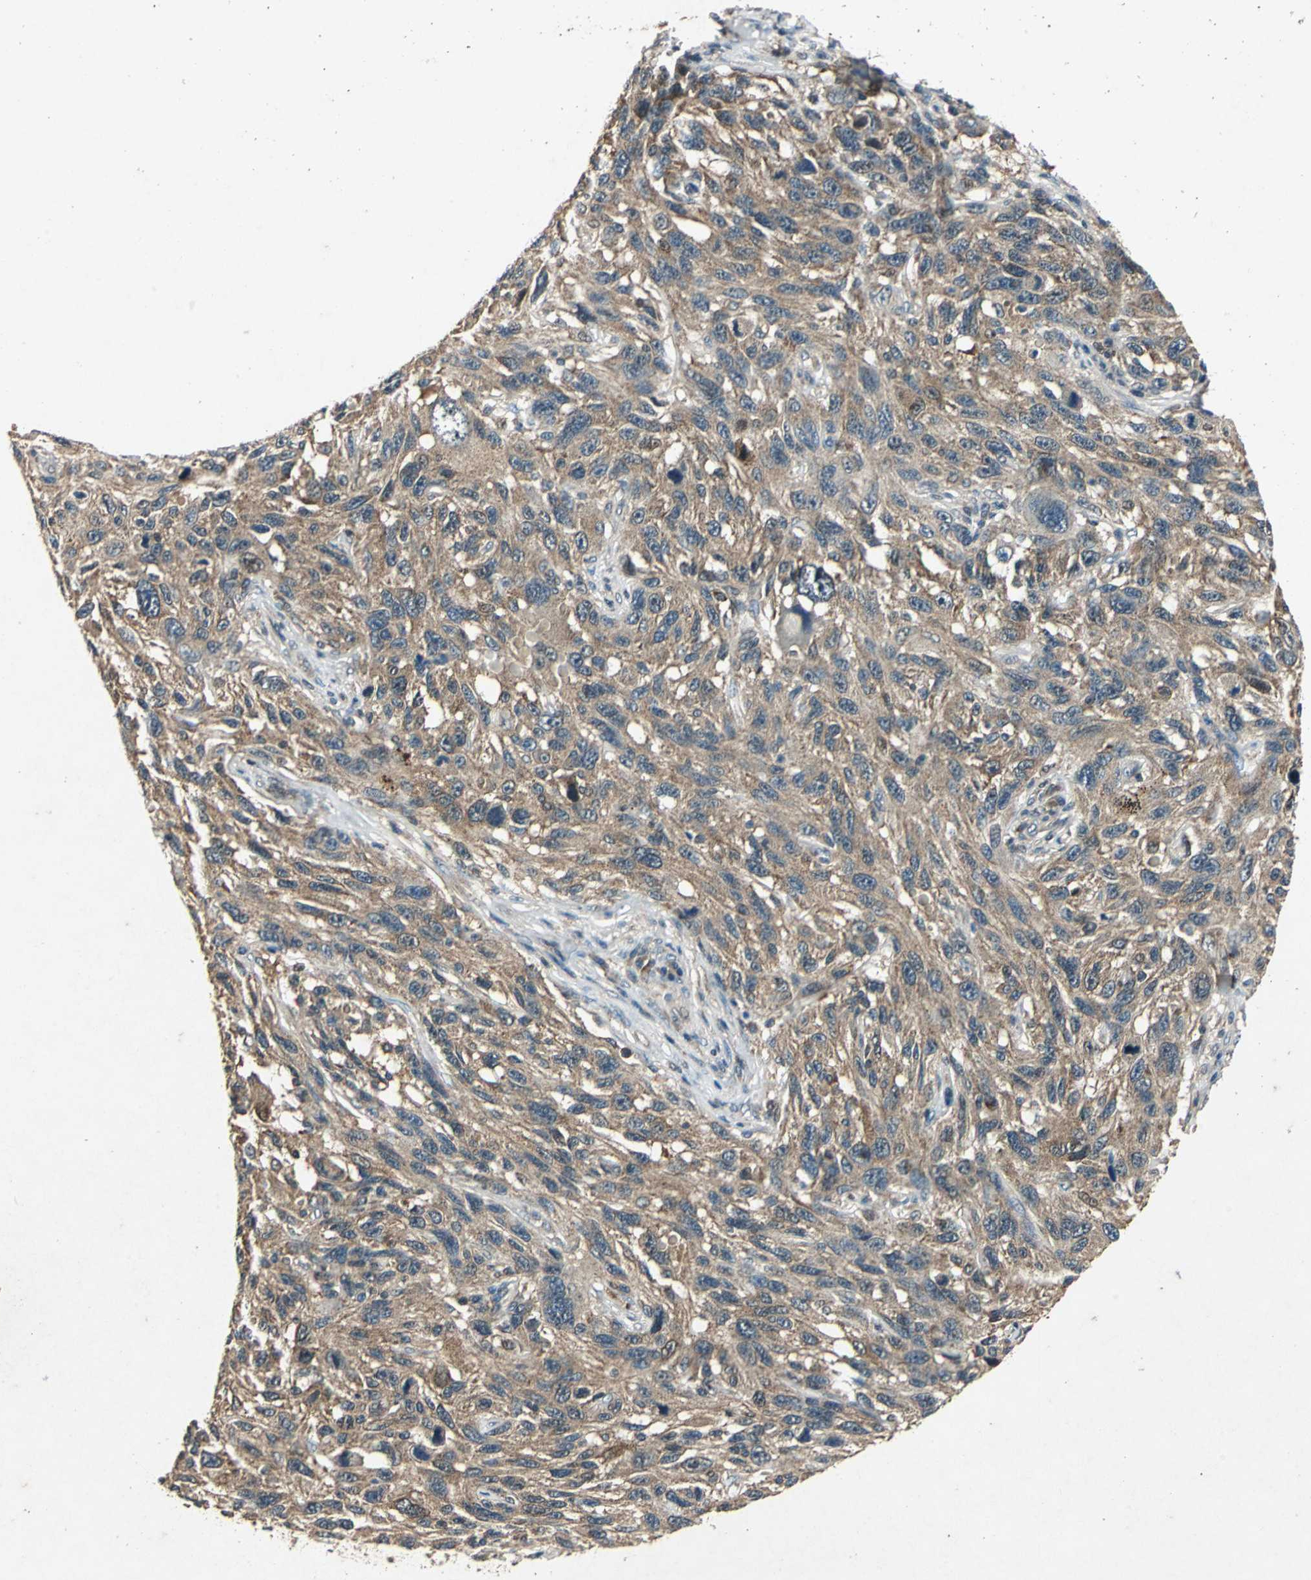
{"staining": {"intensity": "moderate", "quantity": ">75%", "location": "cytoplasmic/membranous"}, "tissue": "melanoma", "cell_type": "Tumor cells", "image_type": "cancer", "snomed": [{"axis": "morphology", "description": "Malignant melanoma, NOS"}, {"axis": "topography", "description": "Skin"}], "caption": "A micrograph showing moderate cytoplasmic/membranous expression in approximately >75% of tumor cells in malignant melanoma, as visualized by brown immunohistochemical staining.", "gene": "AHSA1", "patient": {"sex": "male", "age": 53}}